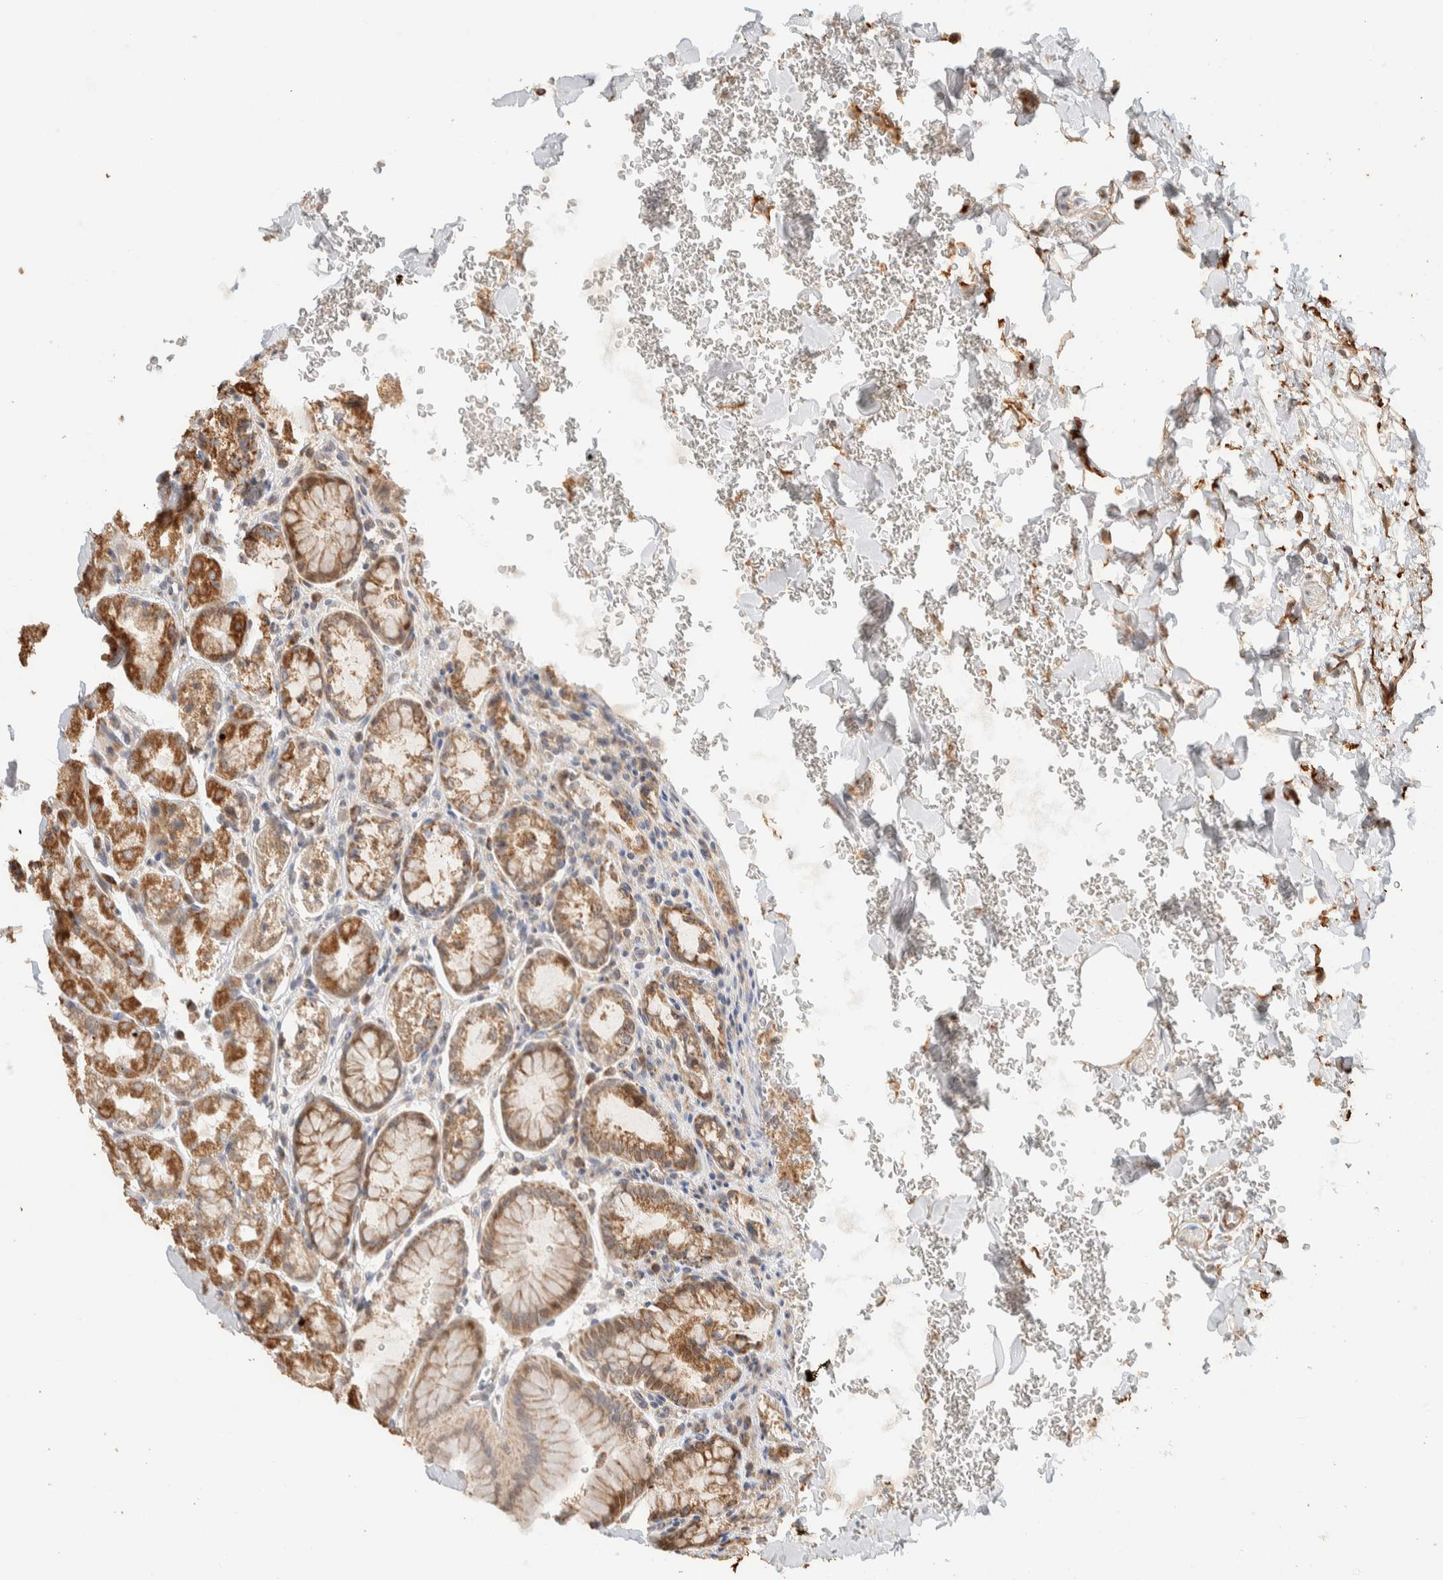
{"staining": {"intensity": "moderate", "quantity": ">75%", "location": "cytoplasmic/membranous"}, "tissue": "stomach", "cell_type": "Glandular cells", "image_type": "normal", "snomed": [{"axis": "morphology", "description": "Normal tissue, NOS"}, {"axis": "topography", "description": "Stomach"}], "caption": "IHC of unremarkable human stomach shows medium levels of moderate cytoplasmic/membranous staining in approximately >75% of glandular cells. (IHC, brightfield microscopy, high magnification).", "gene": "KIF9", "patient": {"sex": "male", "age": 42}}